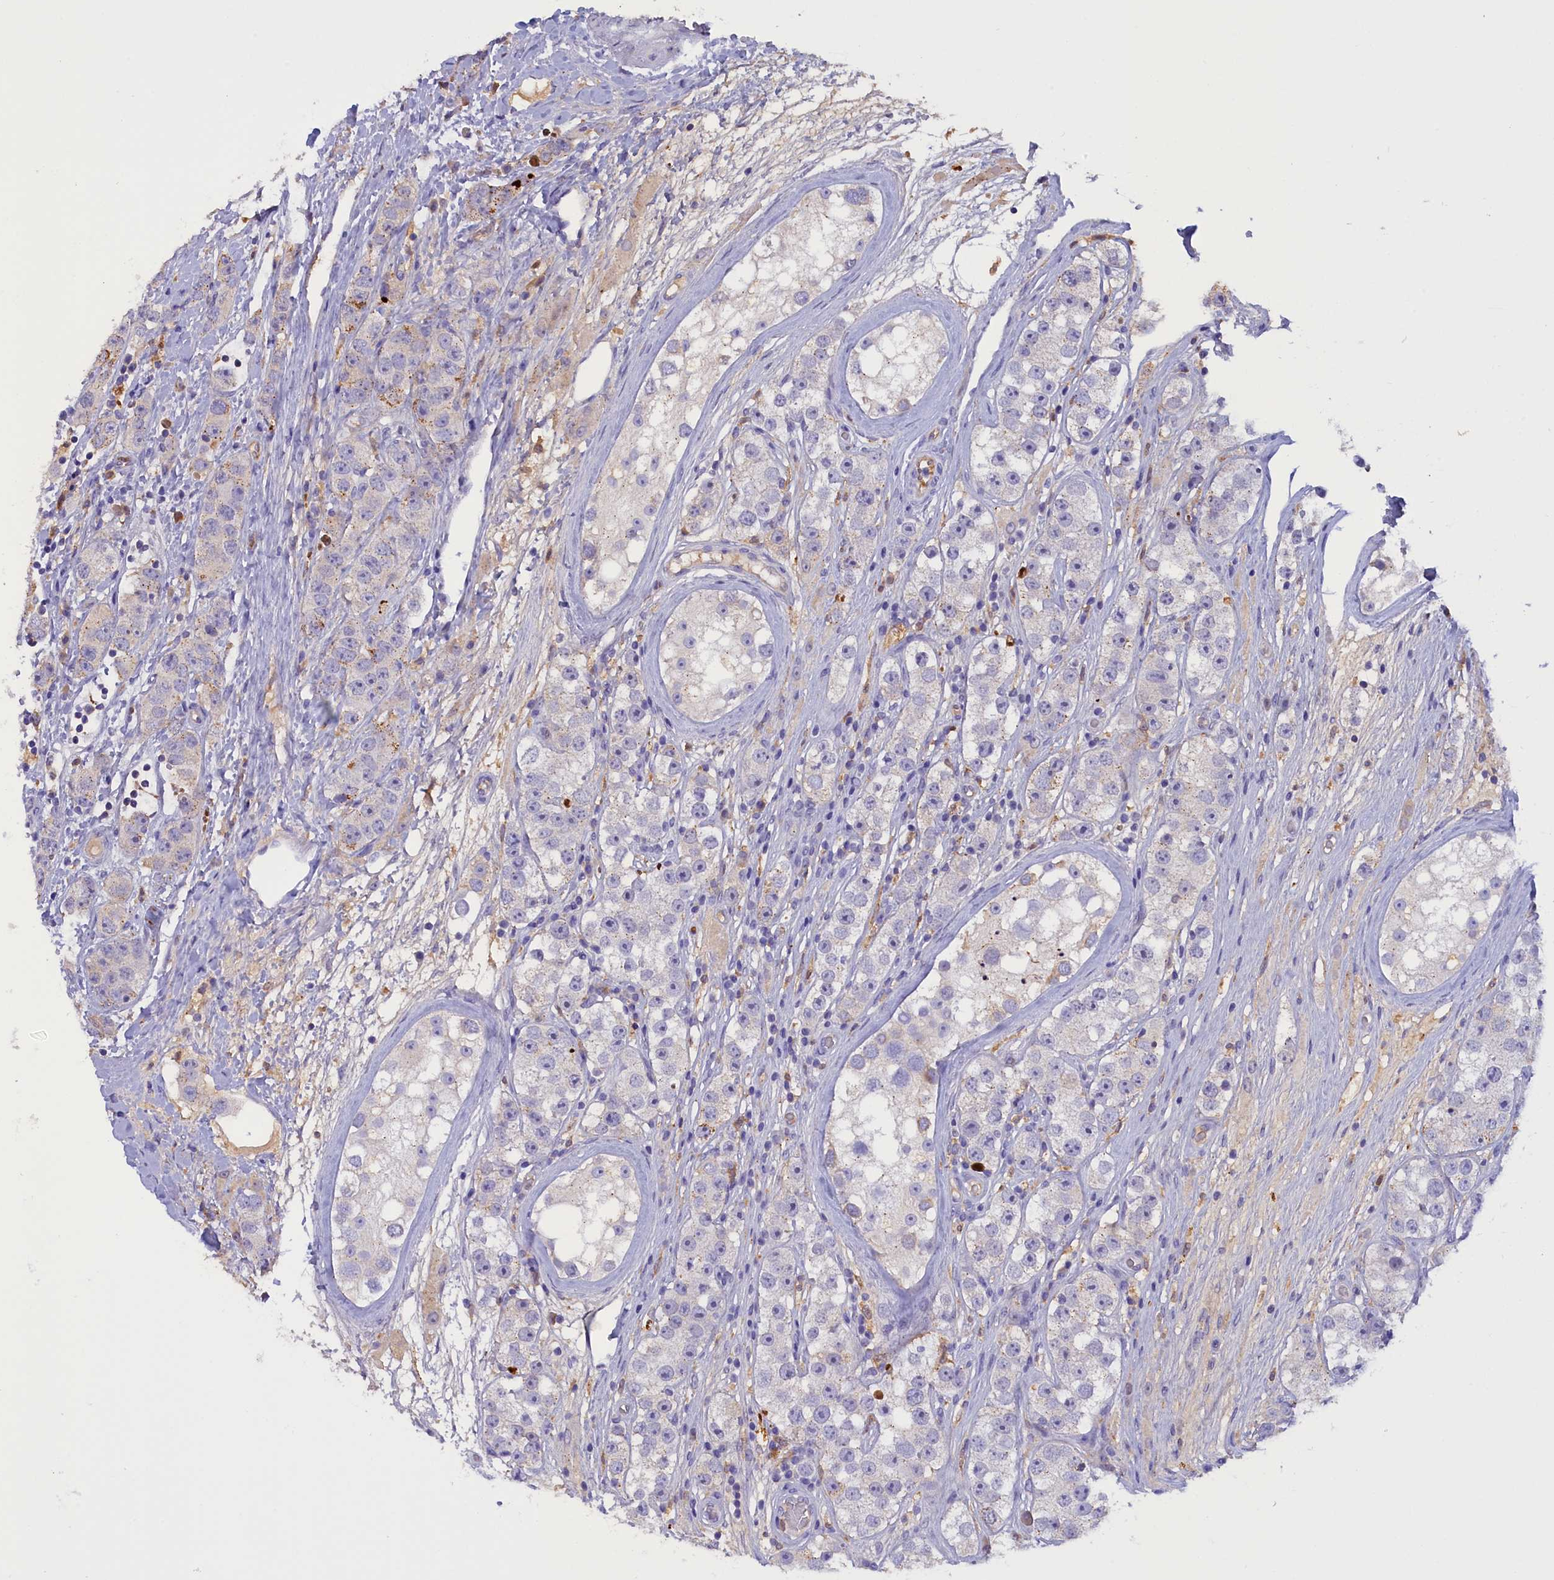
{"staining": {"intensity": "negative", "quantity": "none", "location": "none"}, "tissue": "testis cancer", "cell_type": "Tumor cells", "image_type": "cancer", "snomed": [{"axis": "morphology", "description": "Seminoma, NOS"}, {"axis": "topography", "description": "Testis"}], "caption": "Immunohistochemistry micrograph of human testis cancer (seminoma) stained for a protein (brown), which demonstrates no staining in tumor cells.", "gene": "FAM149B1", "patient": {"sex": "male", "age": 28}}